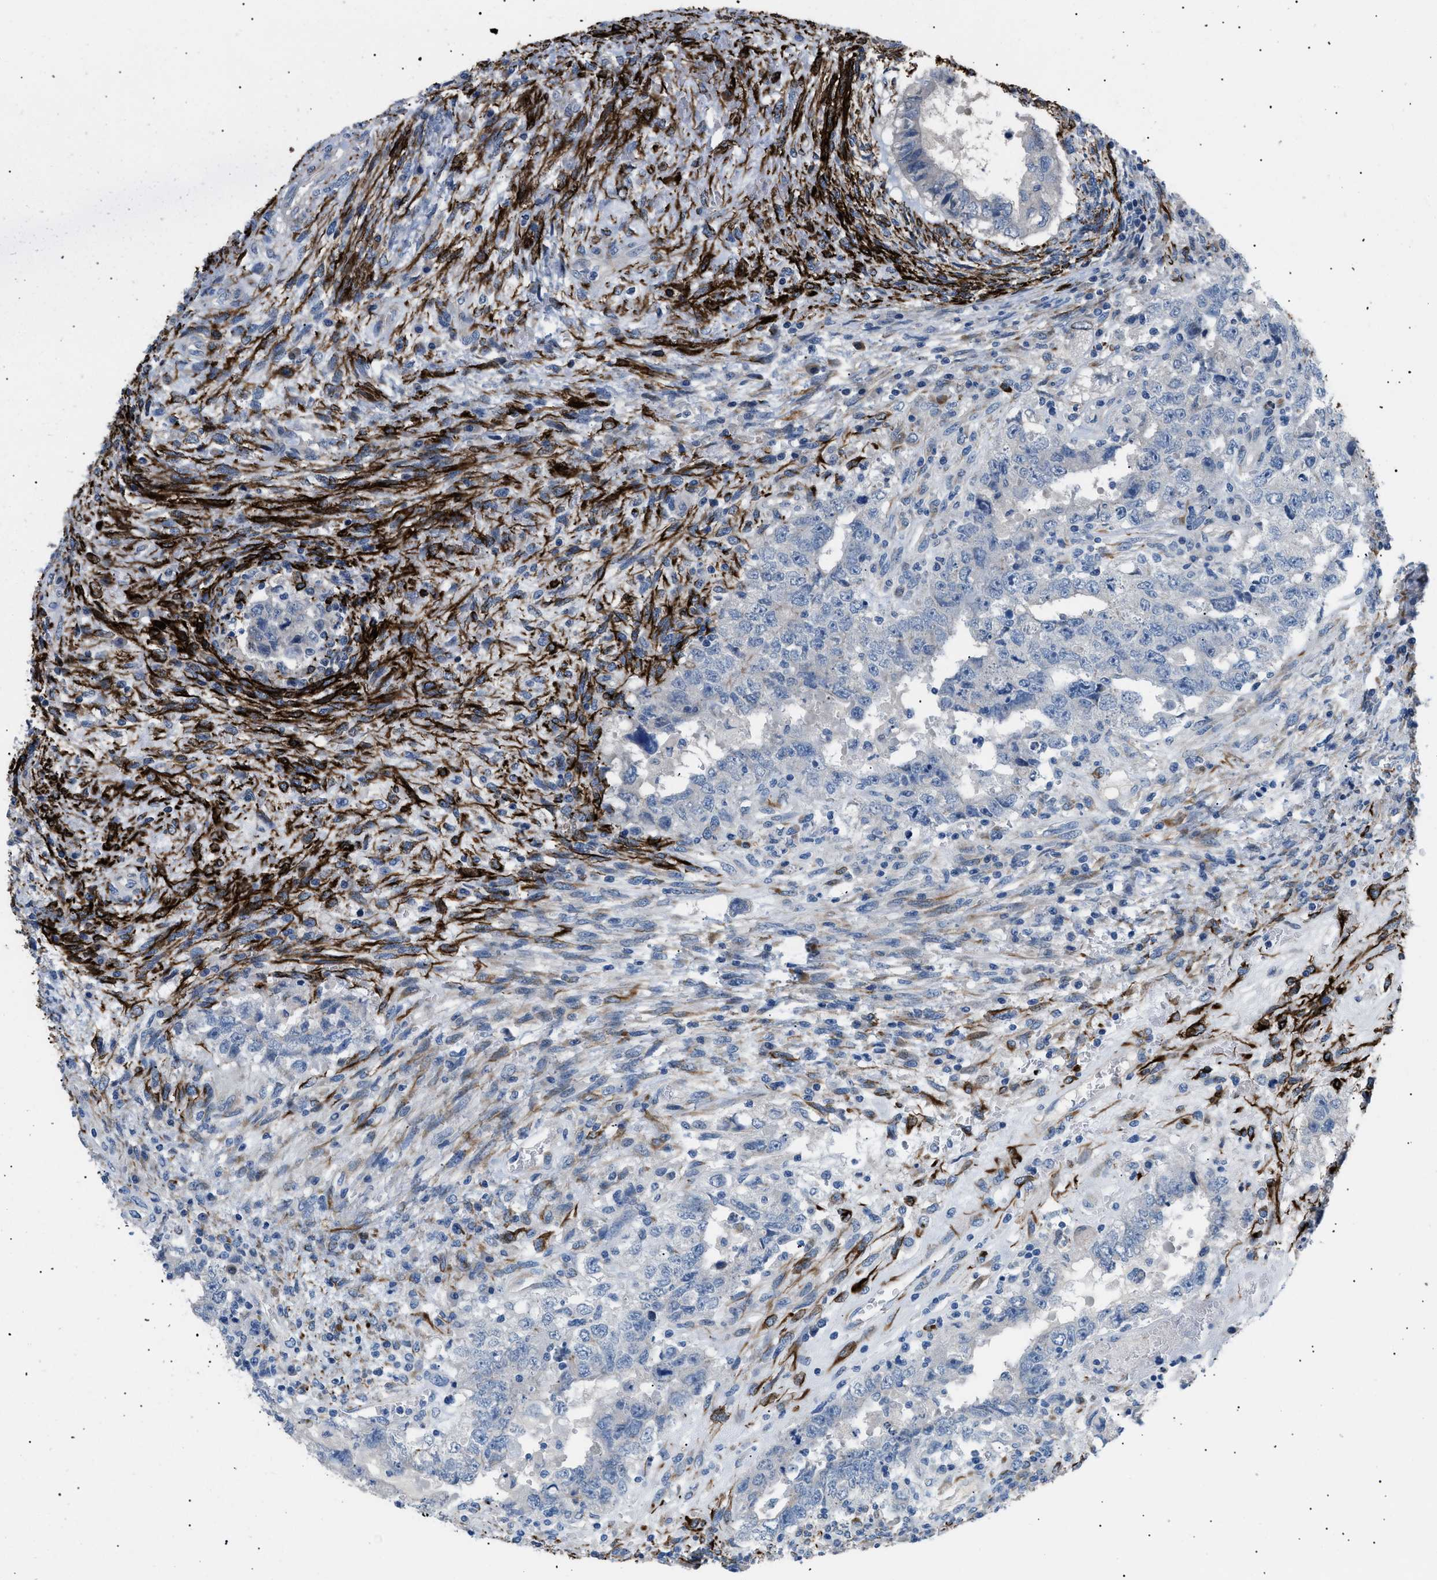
{"staining": {"intensity": "negative", "quantity": "none", "location": "none"}, "tissue": "testis cancer", "cell_type": "Tumor cells", "image_type": "cancer", "snomed": [{"axis": "morphology", "description": "Carcinoma, Embryonal, NOS"}, {"axis": "topography", "description": "Testis"}], "caption": "This is a photomicrograph of IHC staining of embryonal carcinoma (testis), which shows no expression in tumor cells.", "gene": "ICA1", "patient": {"sex": "male", "age": 26}}